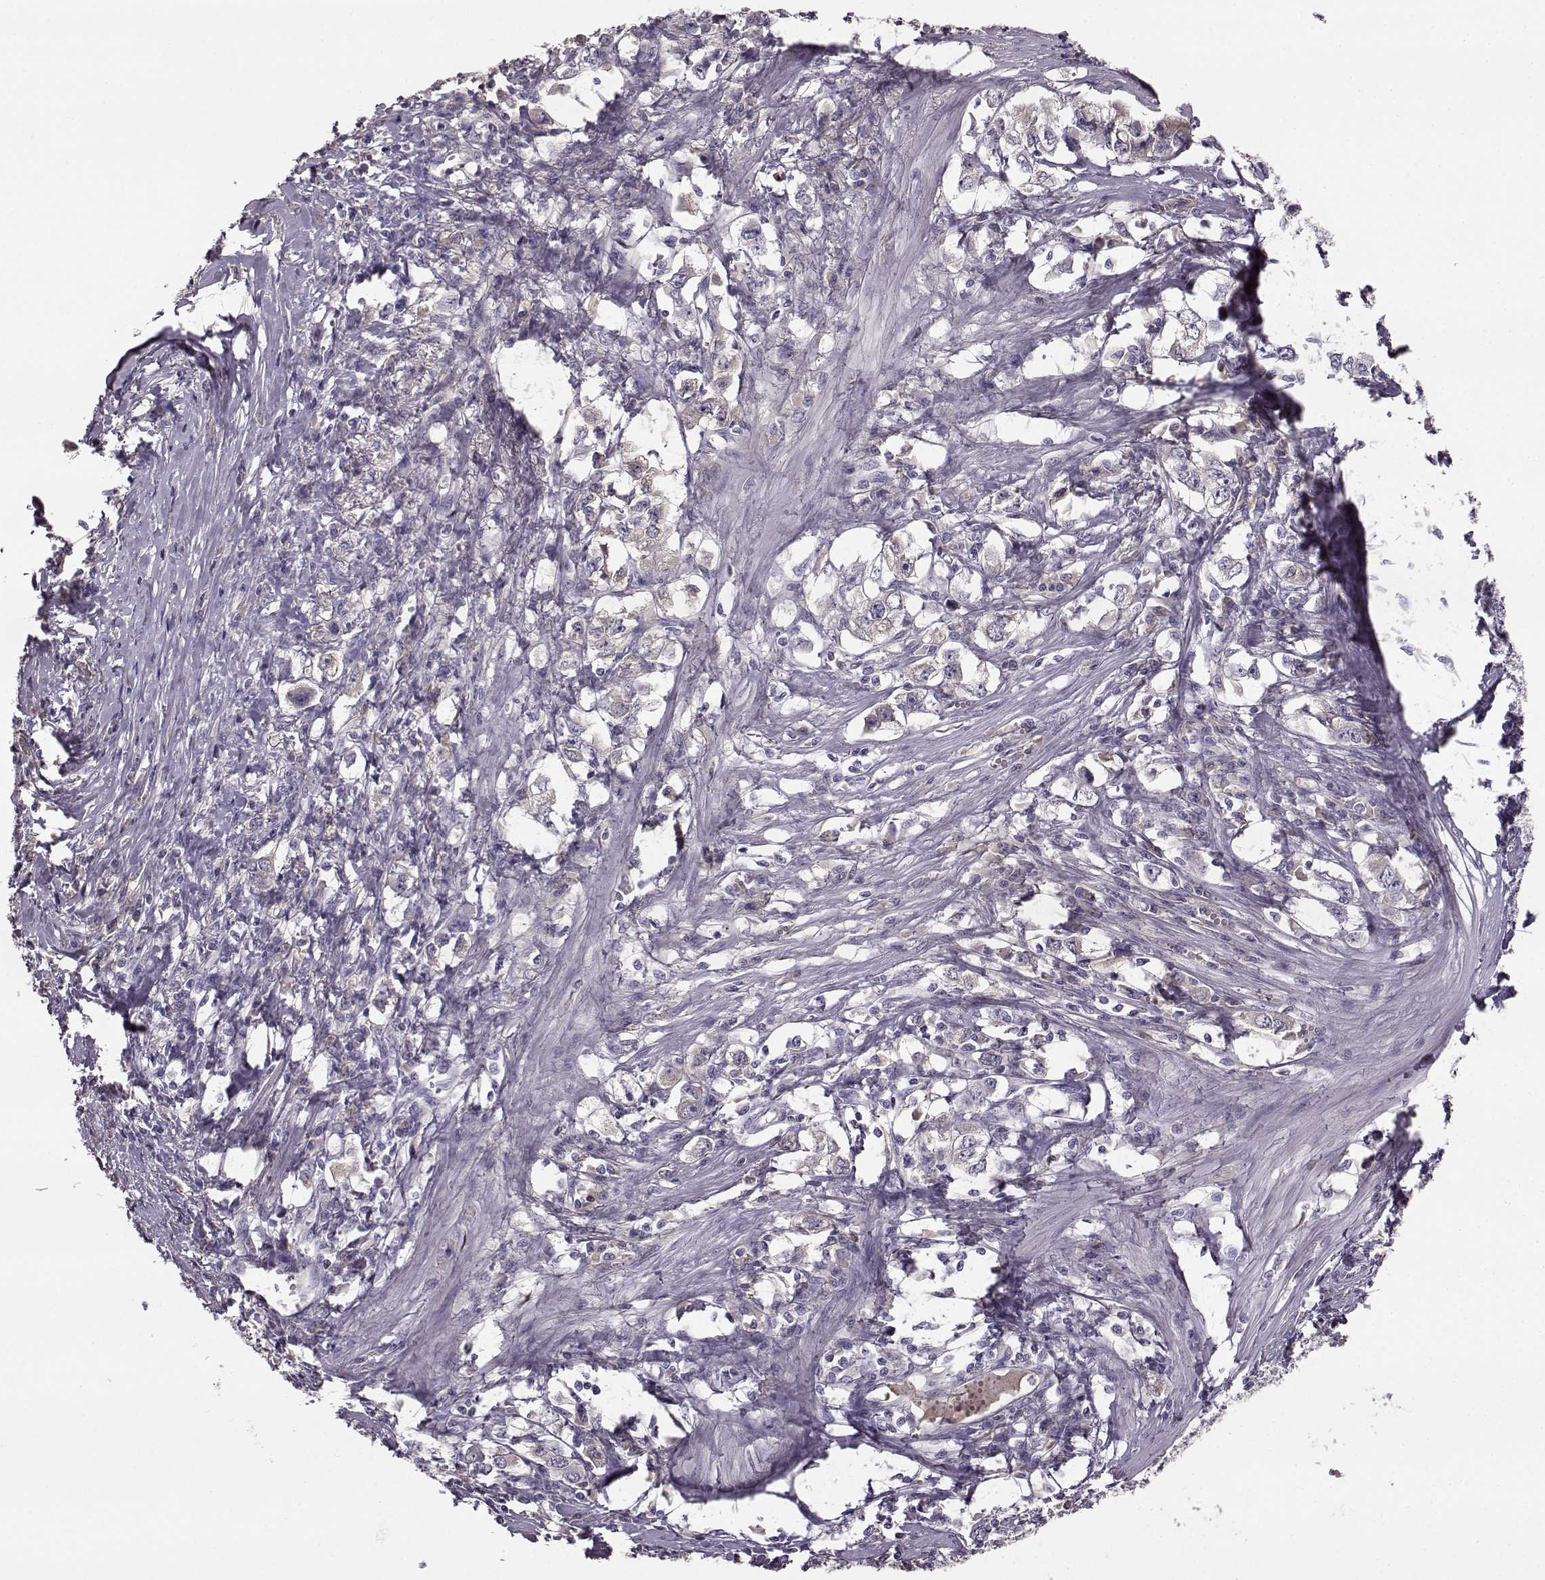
{"staining": {"intensity": "negative", "quantity": "none", "location": "none"}, "tissue": "stomach cancer", "cell_type": "Tumor cells", "image_type": "cancer", "snomed": [{"axis": "morphology", "description": "Adenocarcinoma, NOS"}, {"axis": "topography", "description": "Stomach, lower"}], "caption": "IHC image of human adenocarcinoma (stomach) stained for a protein (brown), which demonstrates no staining in tumor cells.", "gene": "YJEFN3", "patient": {"sex": "female", "age": 72}}